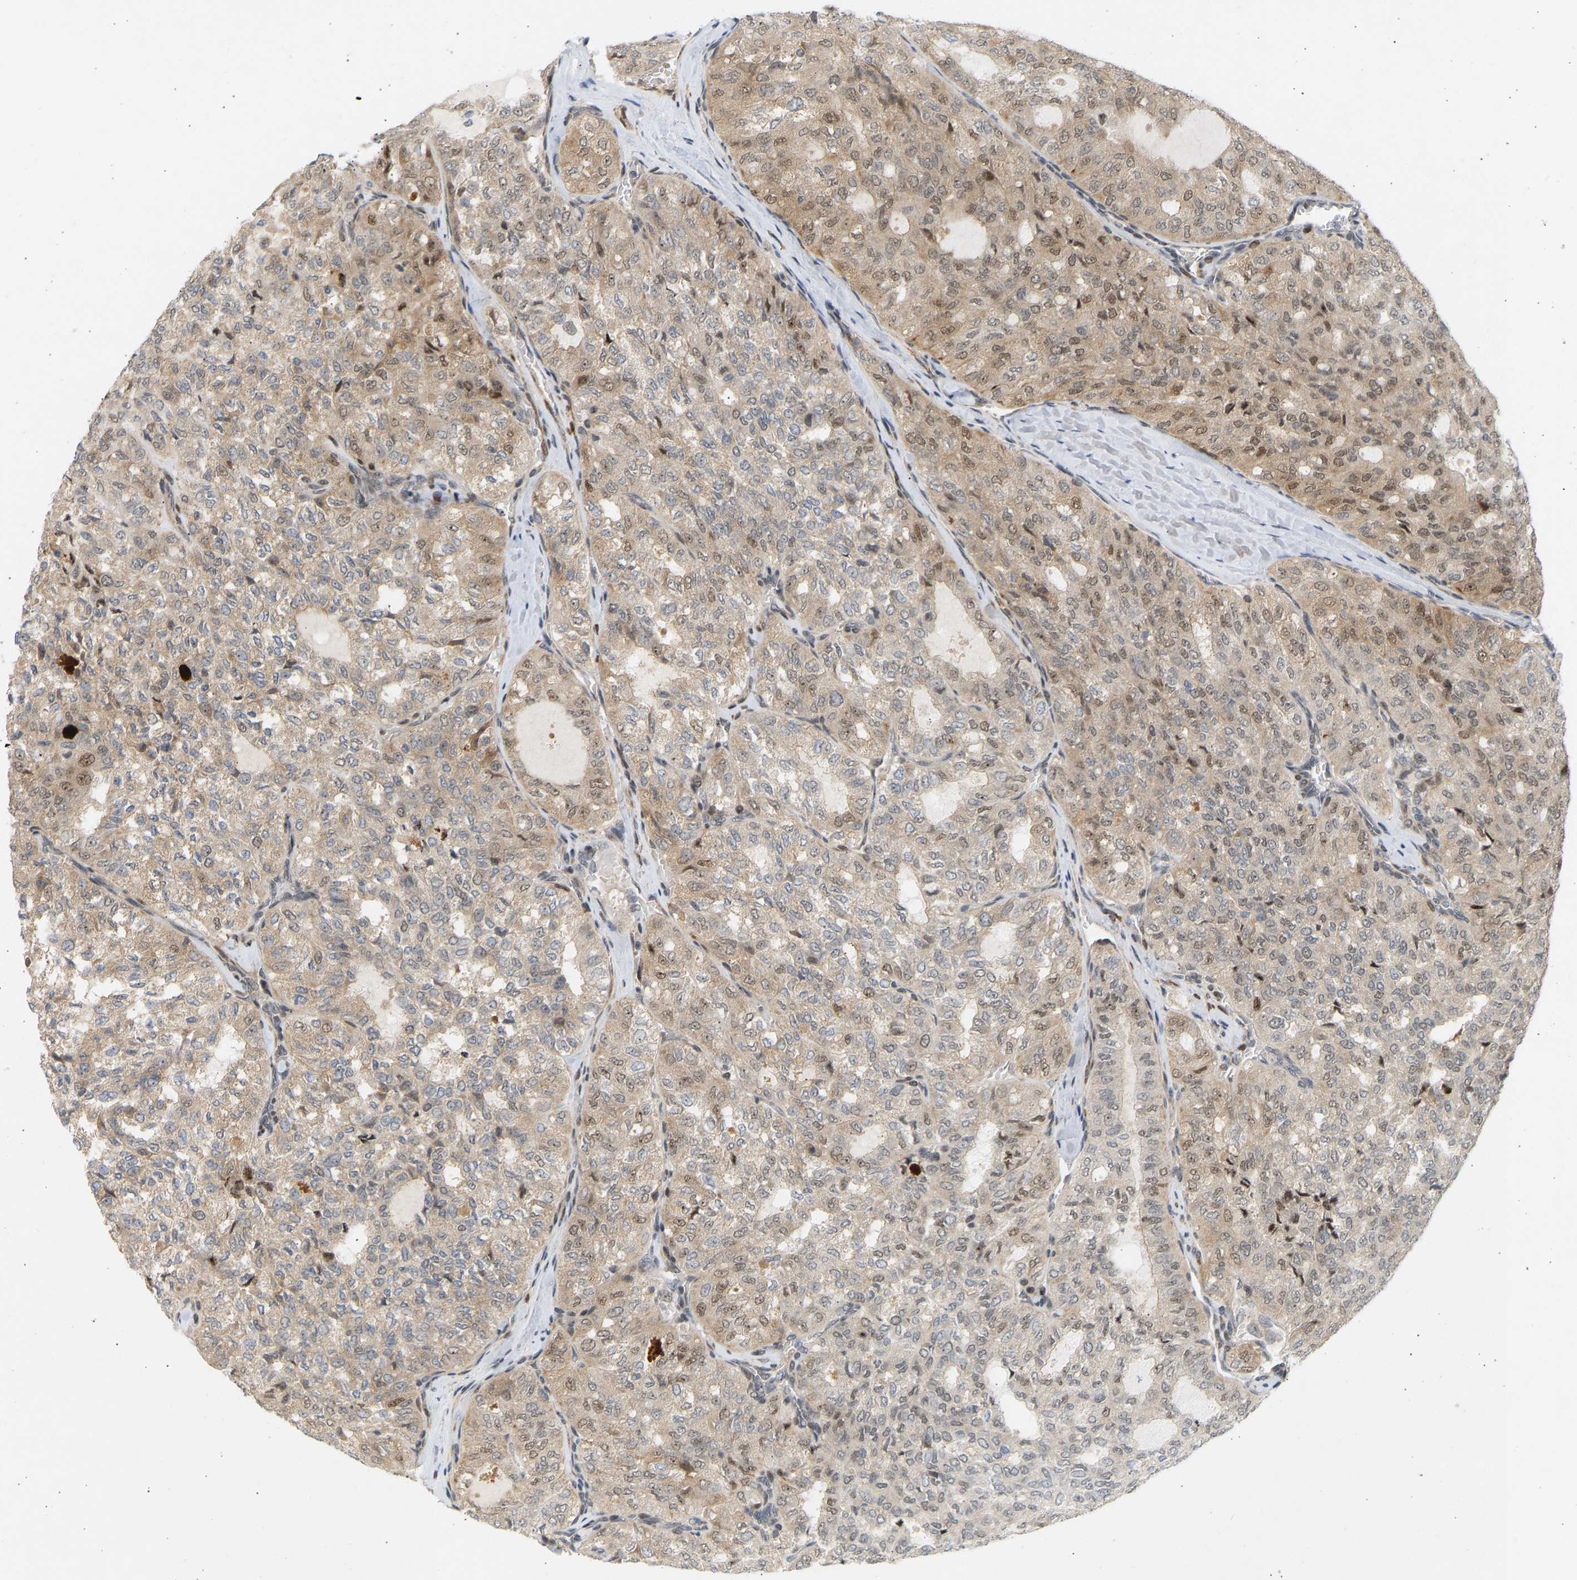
{"staining": {"intensity": "moderate", "quantity": ">75%", "location": "cytoplasmic/membranous,nuclear"}, "tissue": "thyroid cancer", "cell_type": "Tumor cells", "image_type": "cancer", "snomed": [{"axis": "morphology", "description": "Follicular adenoma carcinoma, NOS"}, {"axis": "topography", "description": "Thyroid gland"}], "caption": "The histopathology image exhibits a brown stain indicating the presence of a protein in the cytoplasmic/membranous and nuclear of tumor cells in follicular adenoma carcinoma (thyroid).", "gene": "BAG1", "patient": {"sex": "male", "age": 75}}